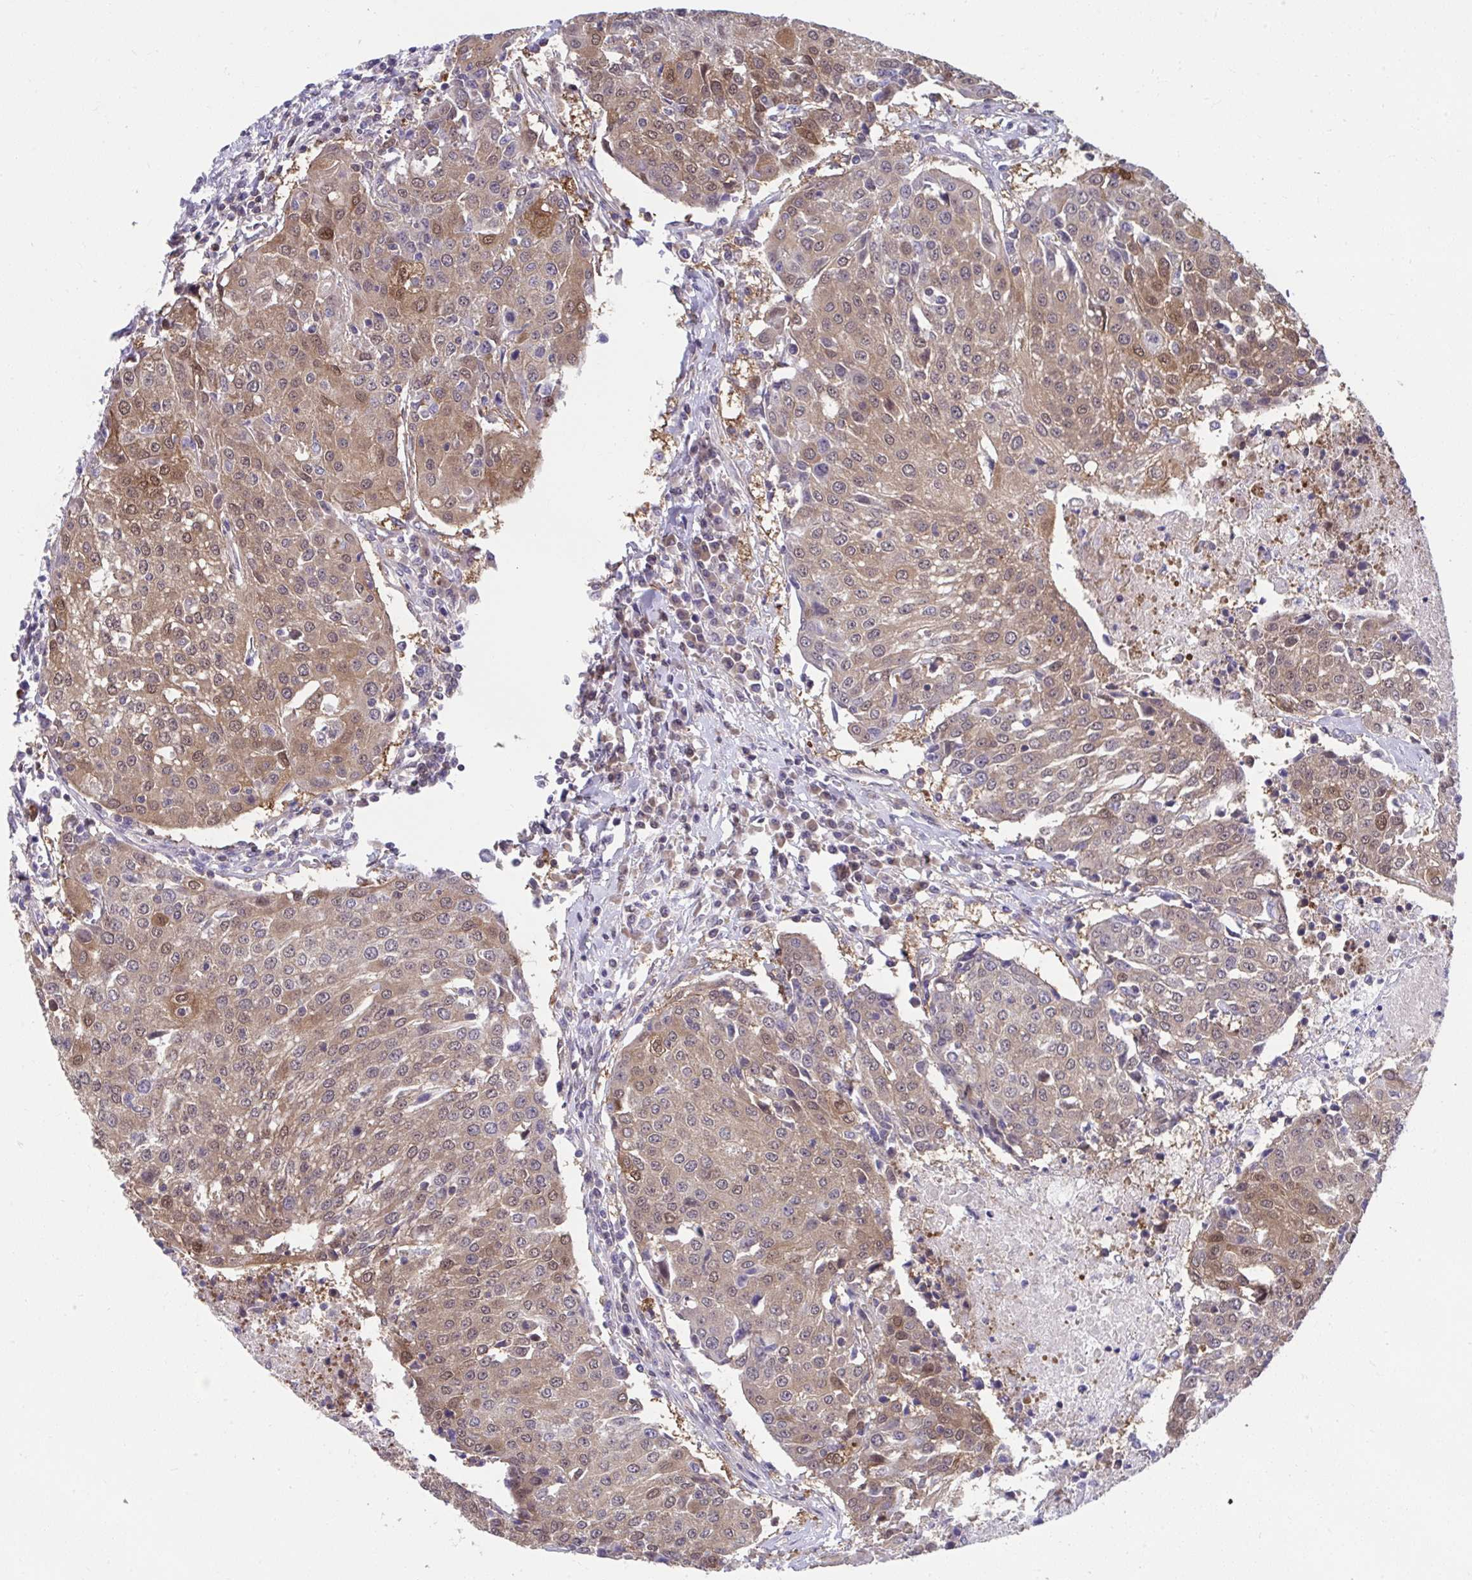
{"staining": {"intensity": "moderate", "quantity": ">75%", "location": "cytoplasmic/membranous,nuclear"}, "tissue": "urothelial cancer", "cell_type": "Tumor cells", "image_type": "cancer", "snomed": [{"axis": "morphology", "description": "Urothelial carcinoma, High grade"}, {"axis": "topography", "description": "Urinary bladder"}], "caption": "Immunohistochemical staining of urothelial cancer shows medium levels of moderate cytoplasmic/membranous and nuclear protein expression in about >75% of tumor cells.", "gene": "PCDHB7", "patient": {"sex": "female", "age": 85}}